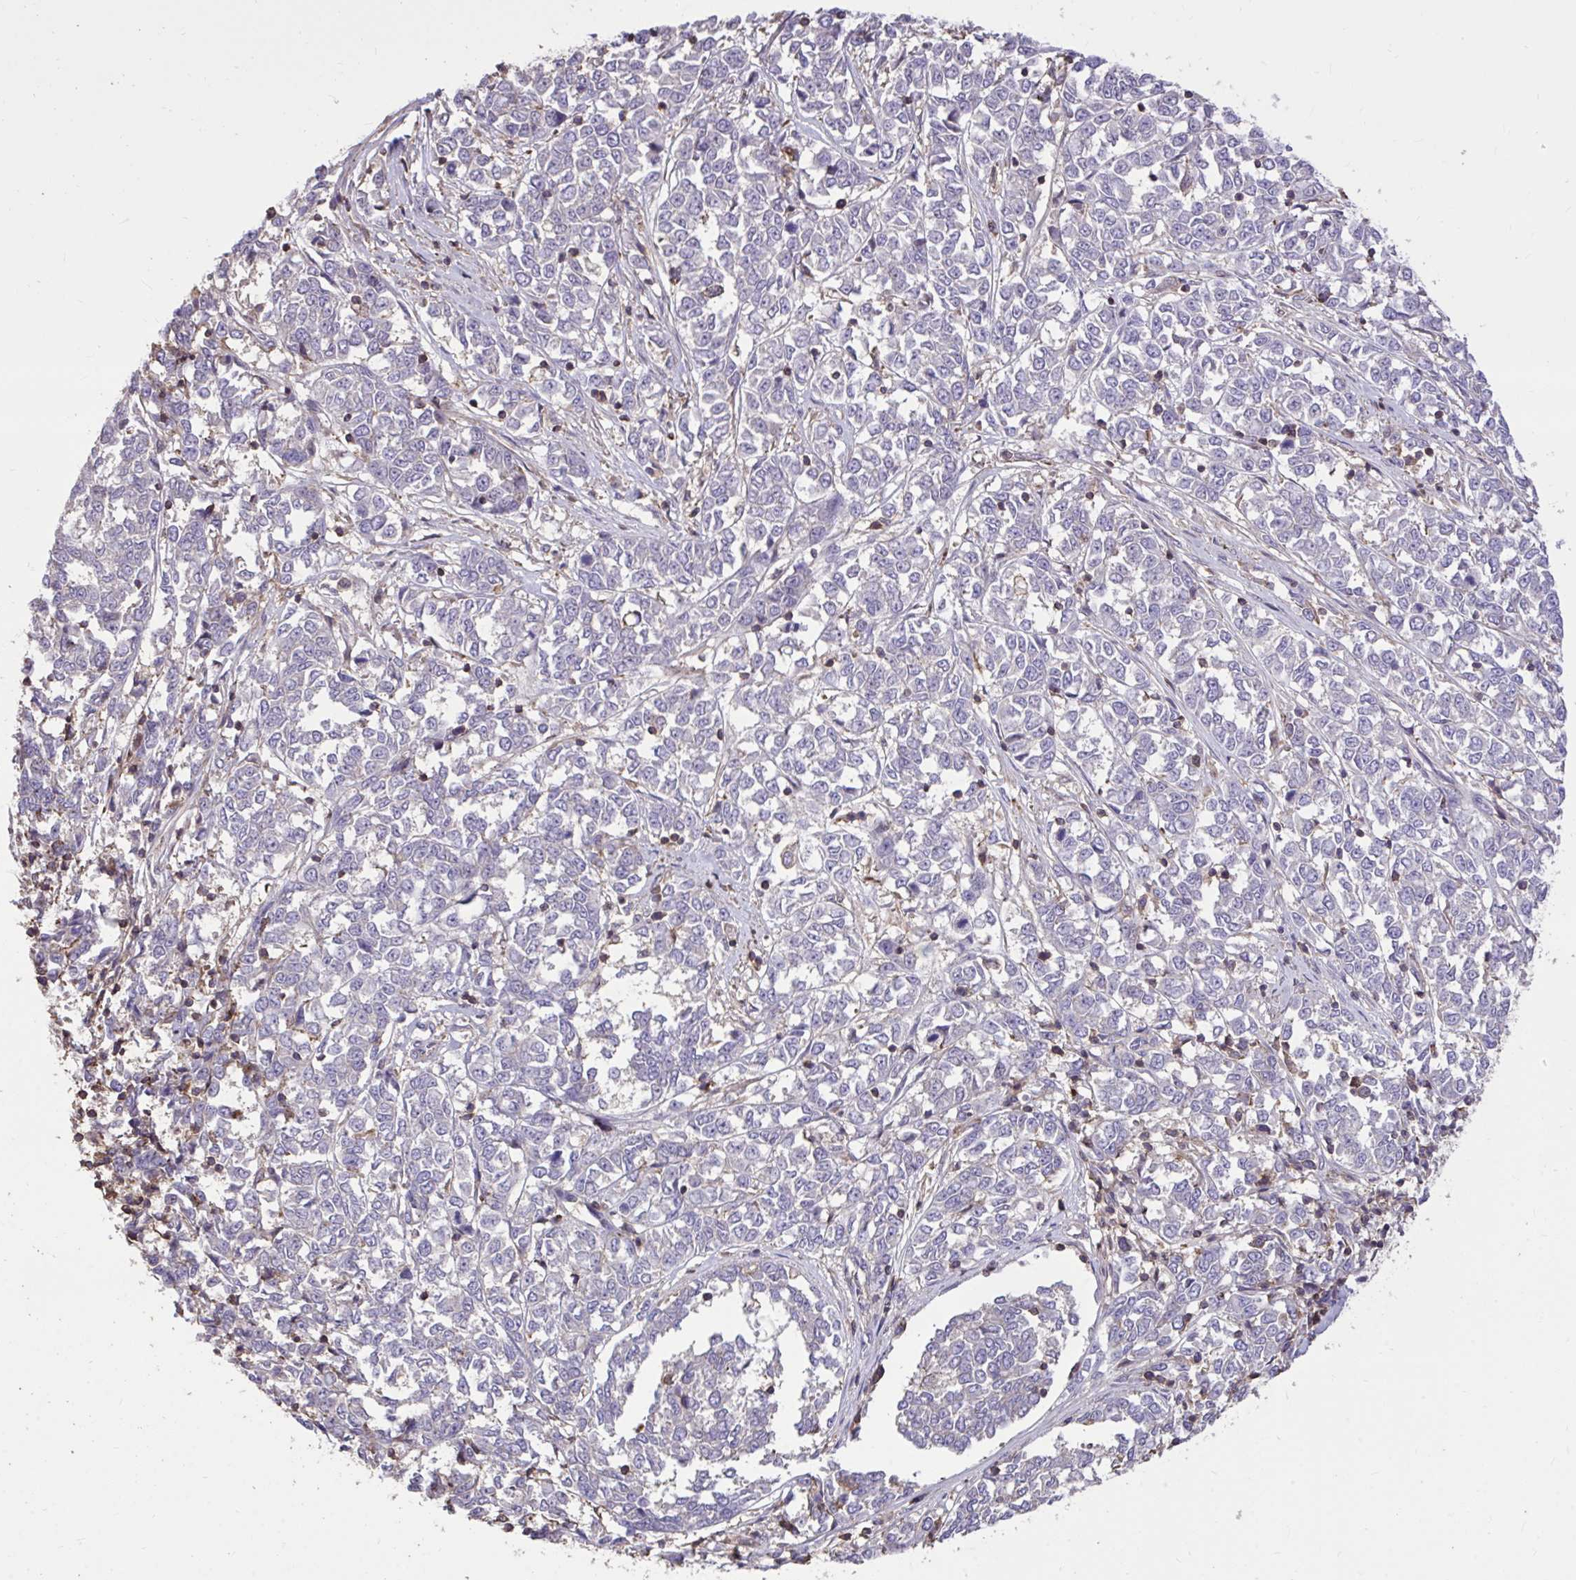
{"staining": {"intensity": "negative", "quantity": "none", "location": "none"}, "tissue": "melanoma", "cell_type": "Tumor cells", "image_type": "cancer", "snomed": [{"axis": "morphology", "description": "Malignant melanoma, NOS"}, {"axis": "topography", "description": "Skin"}], "caption": "Melanoma stained for a protein using immunohistochemistry reveals no staining tumor cells.", "gene": "IGFL2", "patient": {"sex": "female", "age": 72}}